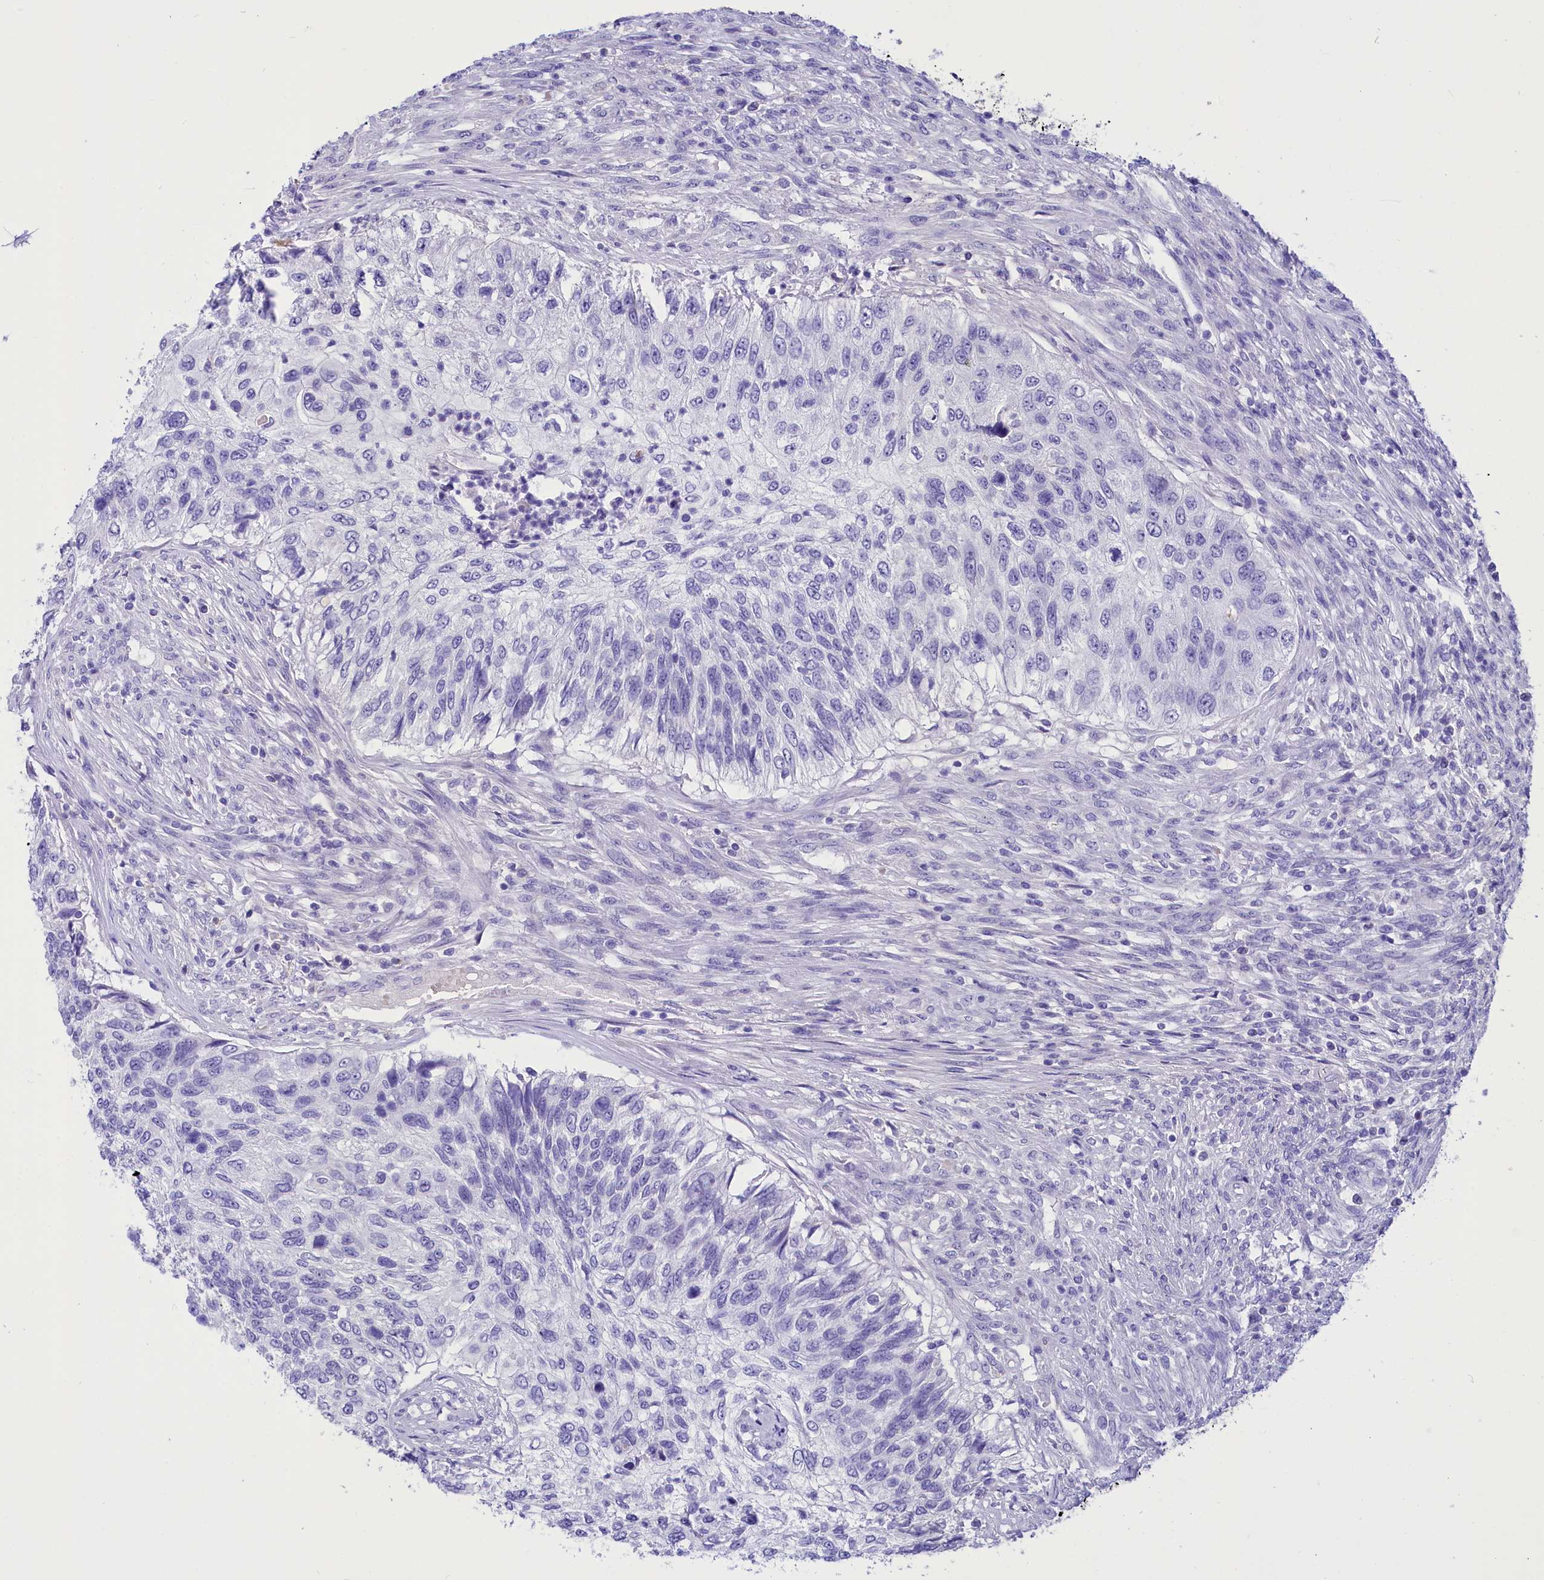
{"staining": {"intensity": "negative", "quantity": "none", "location": "none"}, "tissue": "urothelial cancer", "cell_type": "Tumor cells", "image_type": "cancer", "snomed": [{"axis": "morphology", "description": "Urothelial carcinoma, High grade"}, {"axis": "topography", "description": "Urinary bladder"}], "caption": "DAB (3,3'-diaminobenzidine) immunohistochemical staining of human urothelial cancer exhibits no significant staining in tumor cells.", "gene": "TTC36", "patient": {"sex": "female", "age": 60}}